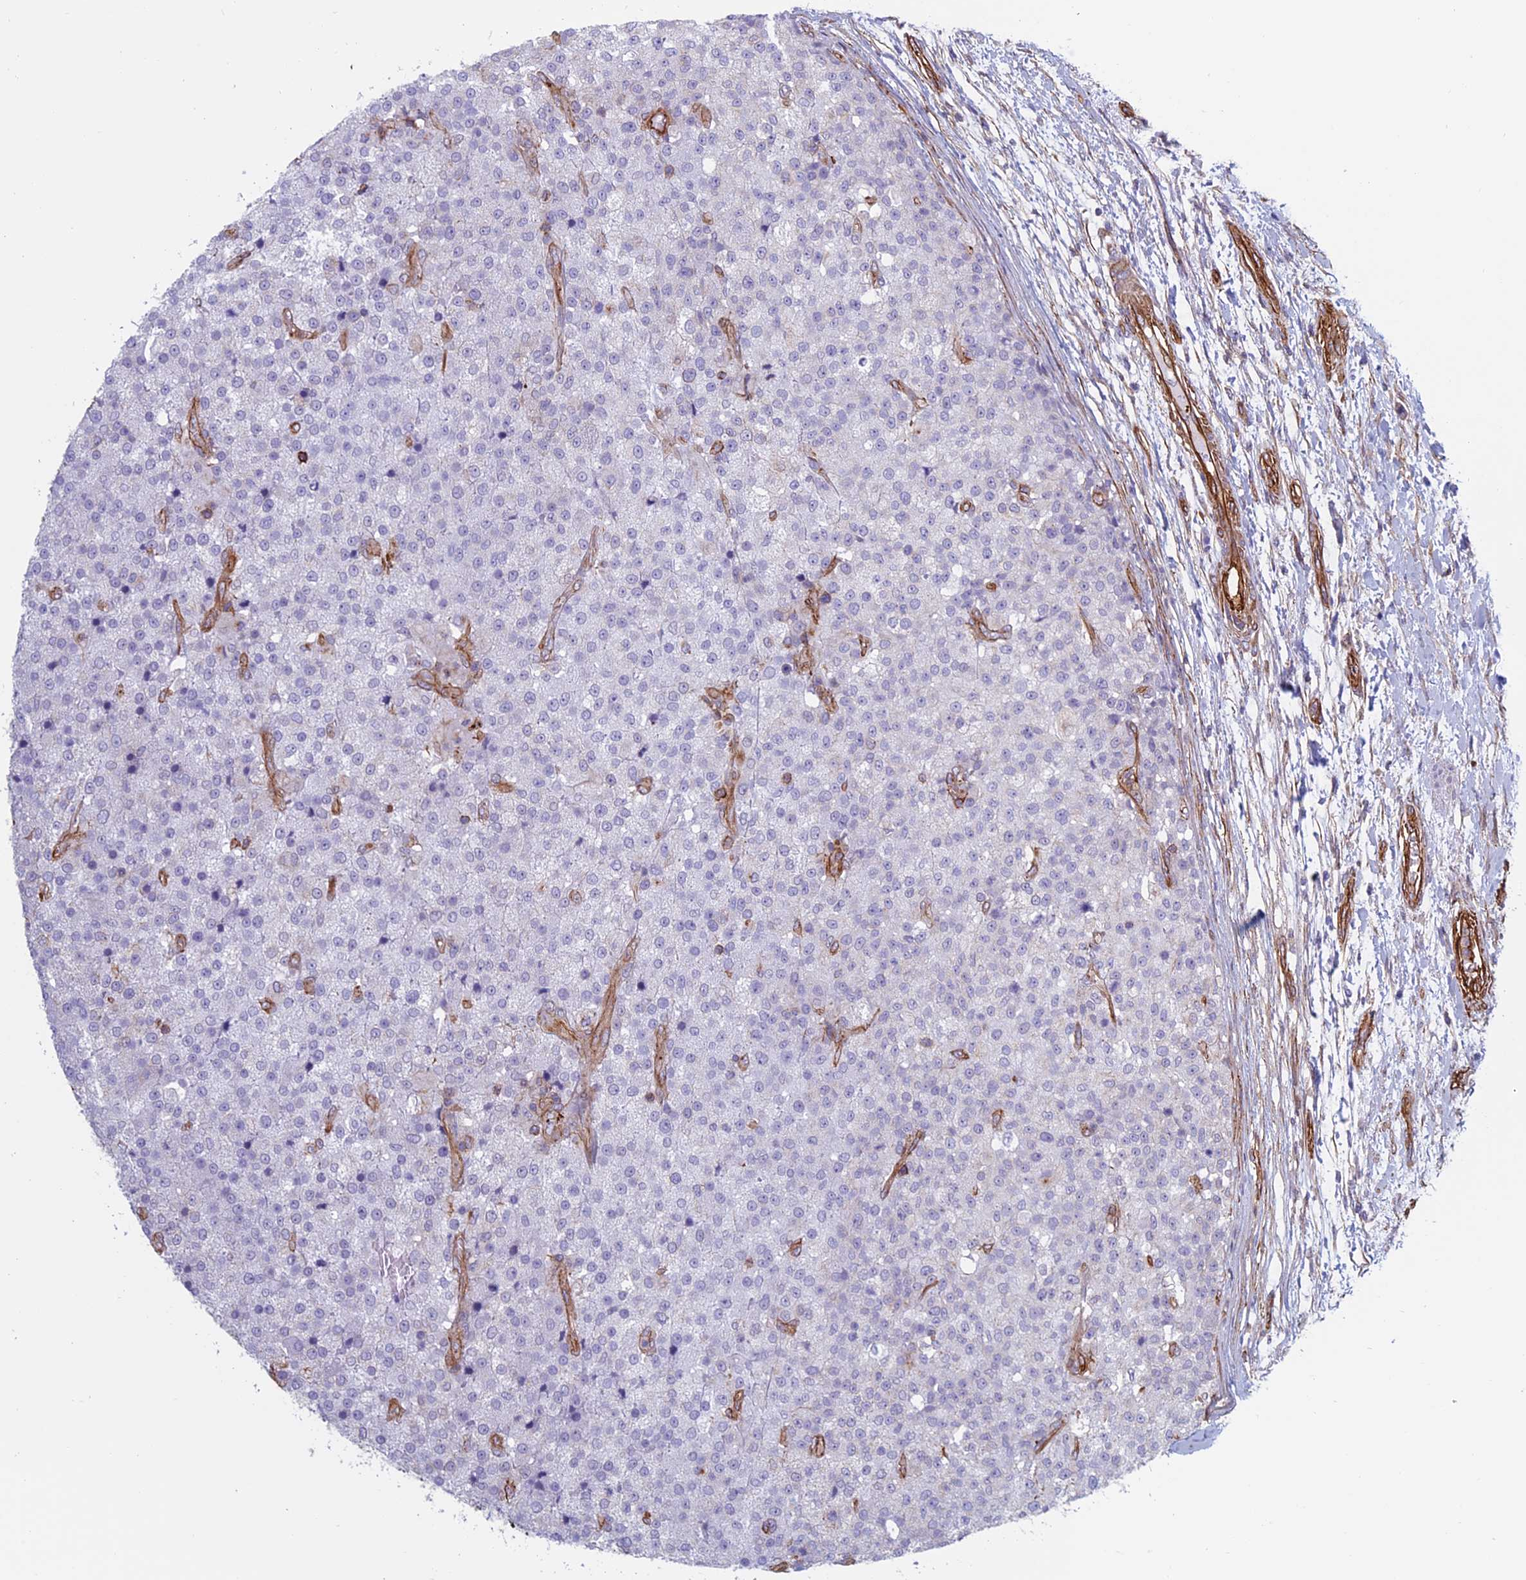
{"staining": {"intensity": "negative", "quantity": "none", "location": "none"}, "tissue": "testis cancer", "cell_type": "Tumor cells", "image_type": "cancer", "snomed": [{"axis": "morphology", "description": "Seminoma, NOS"}, {"axis": "topography", "description": "Testis"}], "caption": "High power microscopy image of an immunohistochemistry (IHC) histopathology image of testis cancer (seminoma), revealing no significant expression in tumor cells.", "gene": "ANGPTL2", "patient": {"sex": "male", "age": 59}}